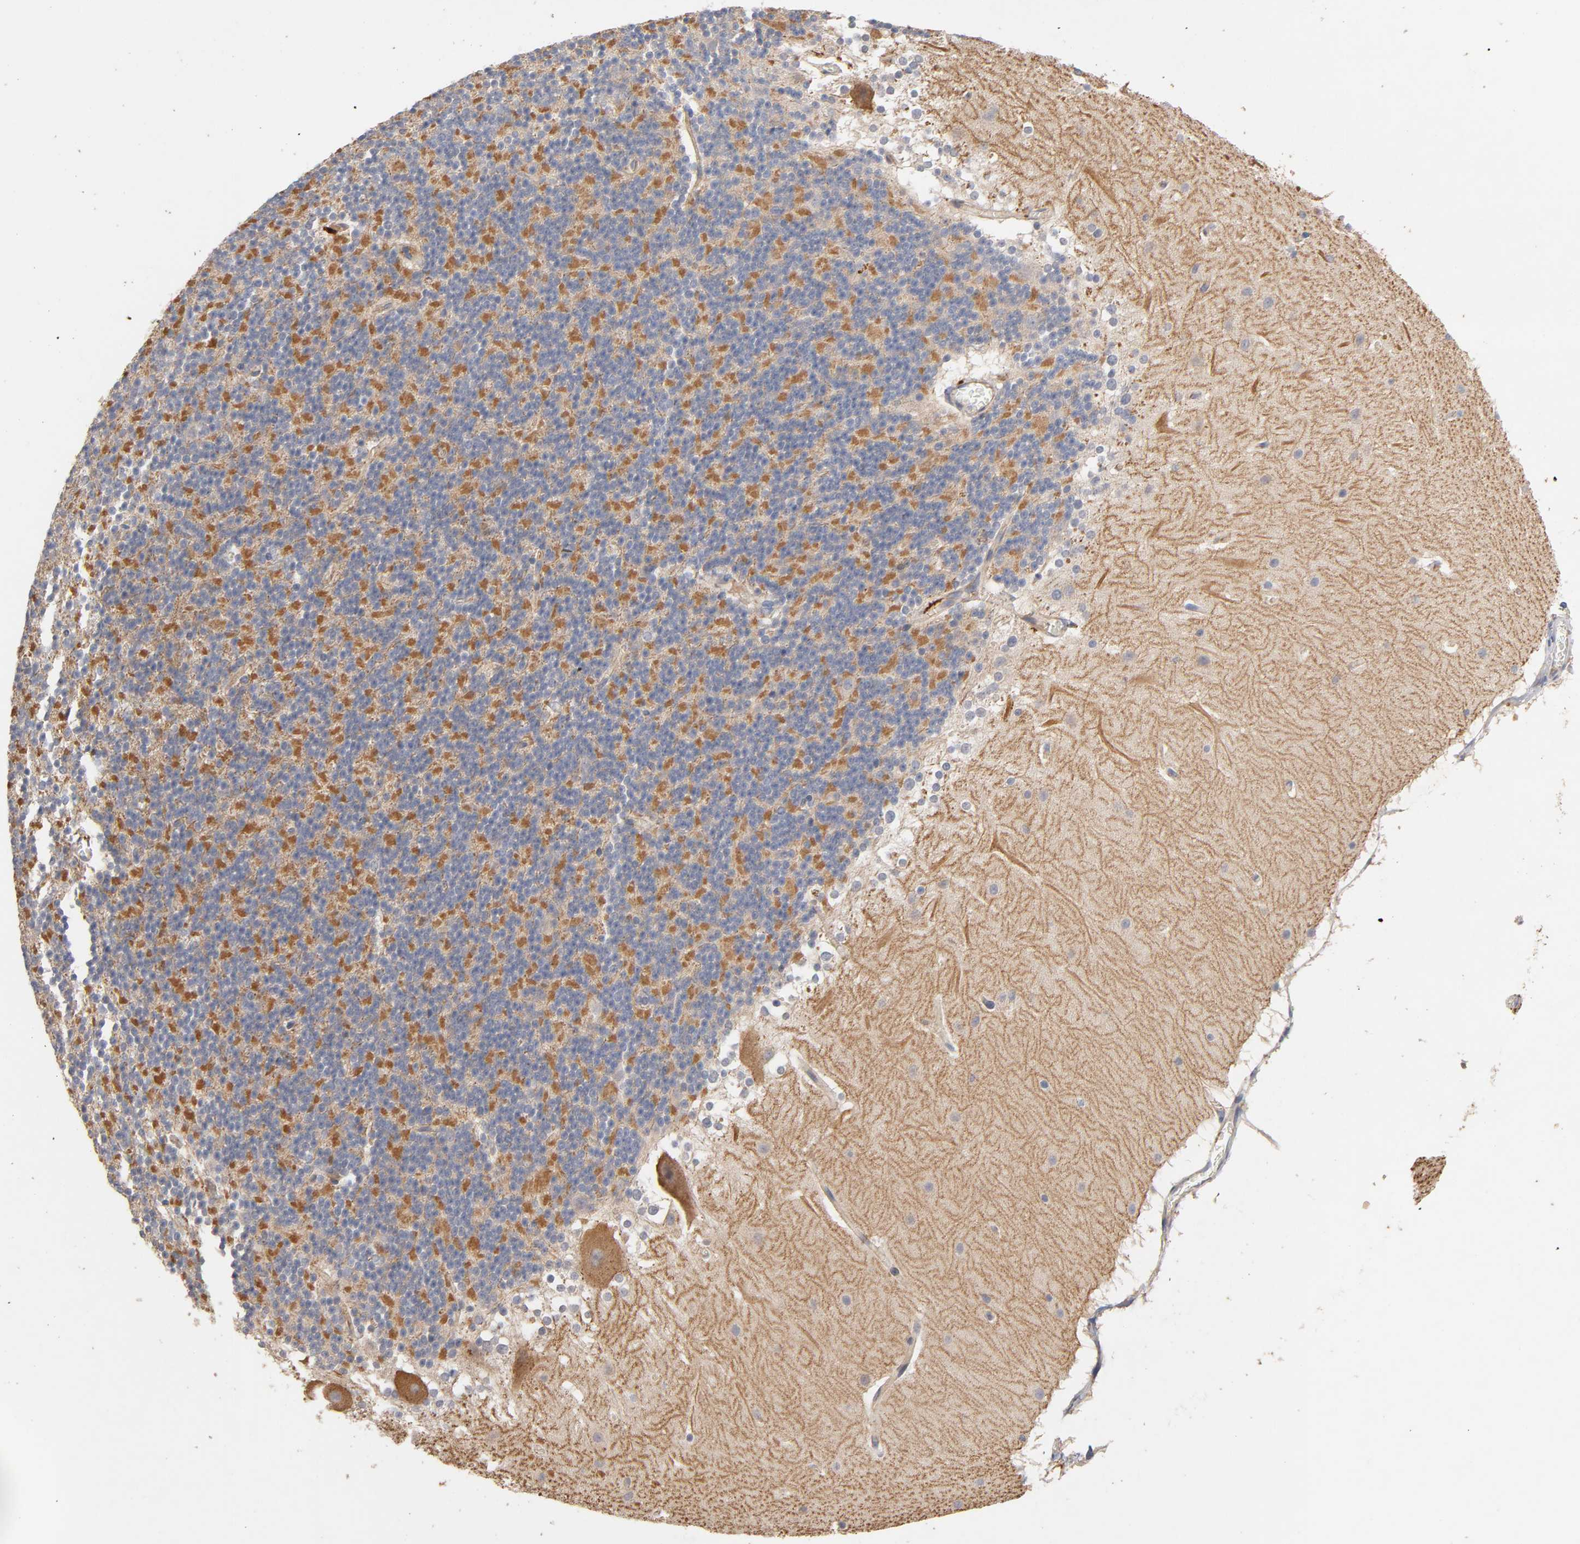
{"staining": {"intensity": "weak", "quantity": ">75%", "location": "cytoplasmic/membranous"}, "tissue": "cerebellum", "cell_type": "Cells in granular layer", "image_type": "normal", "snomed": [{"axis": "morphology", "description": "Normal tissue, NOS"}, {"axis": "topography", "description": "Cerebellum"}], "caption": "Cerebellum stained with DAB immunohistochemistry (IHC) exhibits low levels of weak cytoplasmic/membranous expression in about >75% of cells in granular layer.", "gene": "PDZD11", "patient": {"sex": "female", "age": 19}}